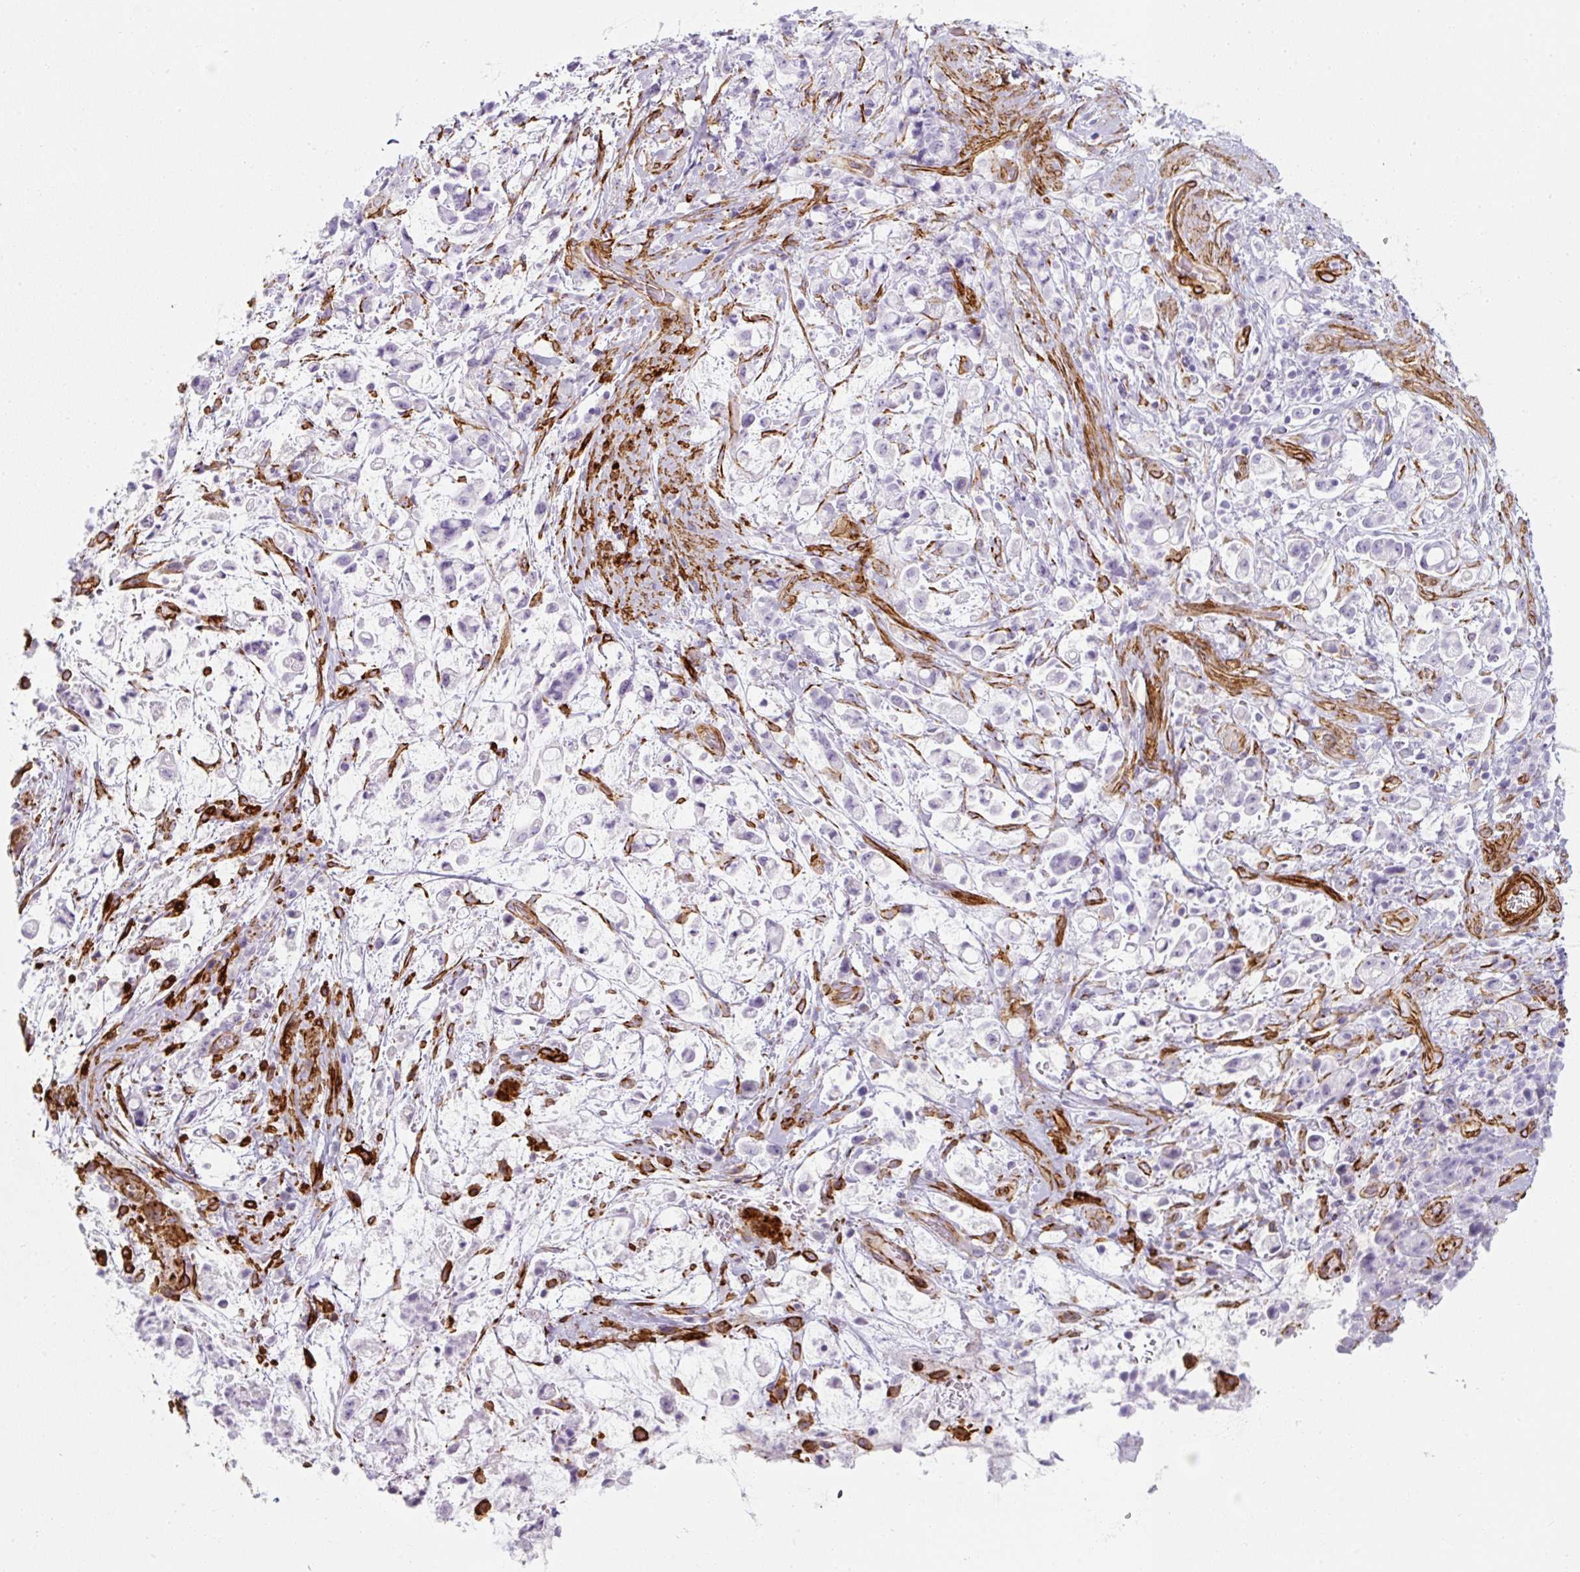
{"staining": {"intensity": "negative", "quantity": "none", "location": "none"}, "tissue": "stomach cancer", "cell_type": "Tumor cells", "image_type": "cancer", "snomed": [{"axis": "morphology", "description": "Adenocarcinoma, NOS"}, {"axis": "topography", "description": "Stomach"}], "caption": "Immunohistochemistry micrograph of neoplastic tissue: stomach cancer (adenocarcinoma) stained with DAB shows no significant protein expression in tumor cells. Brightfield microscopy of immunohistochemistry (IHC) stained with DAB (brown) and hematoxylin (blue), captured at high magnification.", "gene": "CAVIN3", "patient": {"sex": "female", "age": 60}}